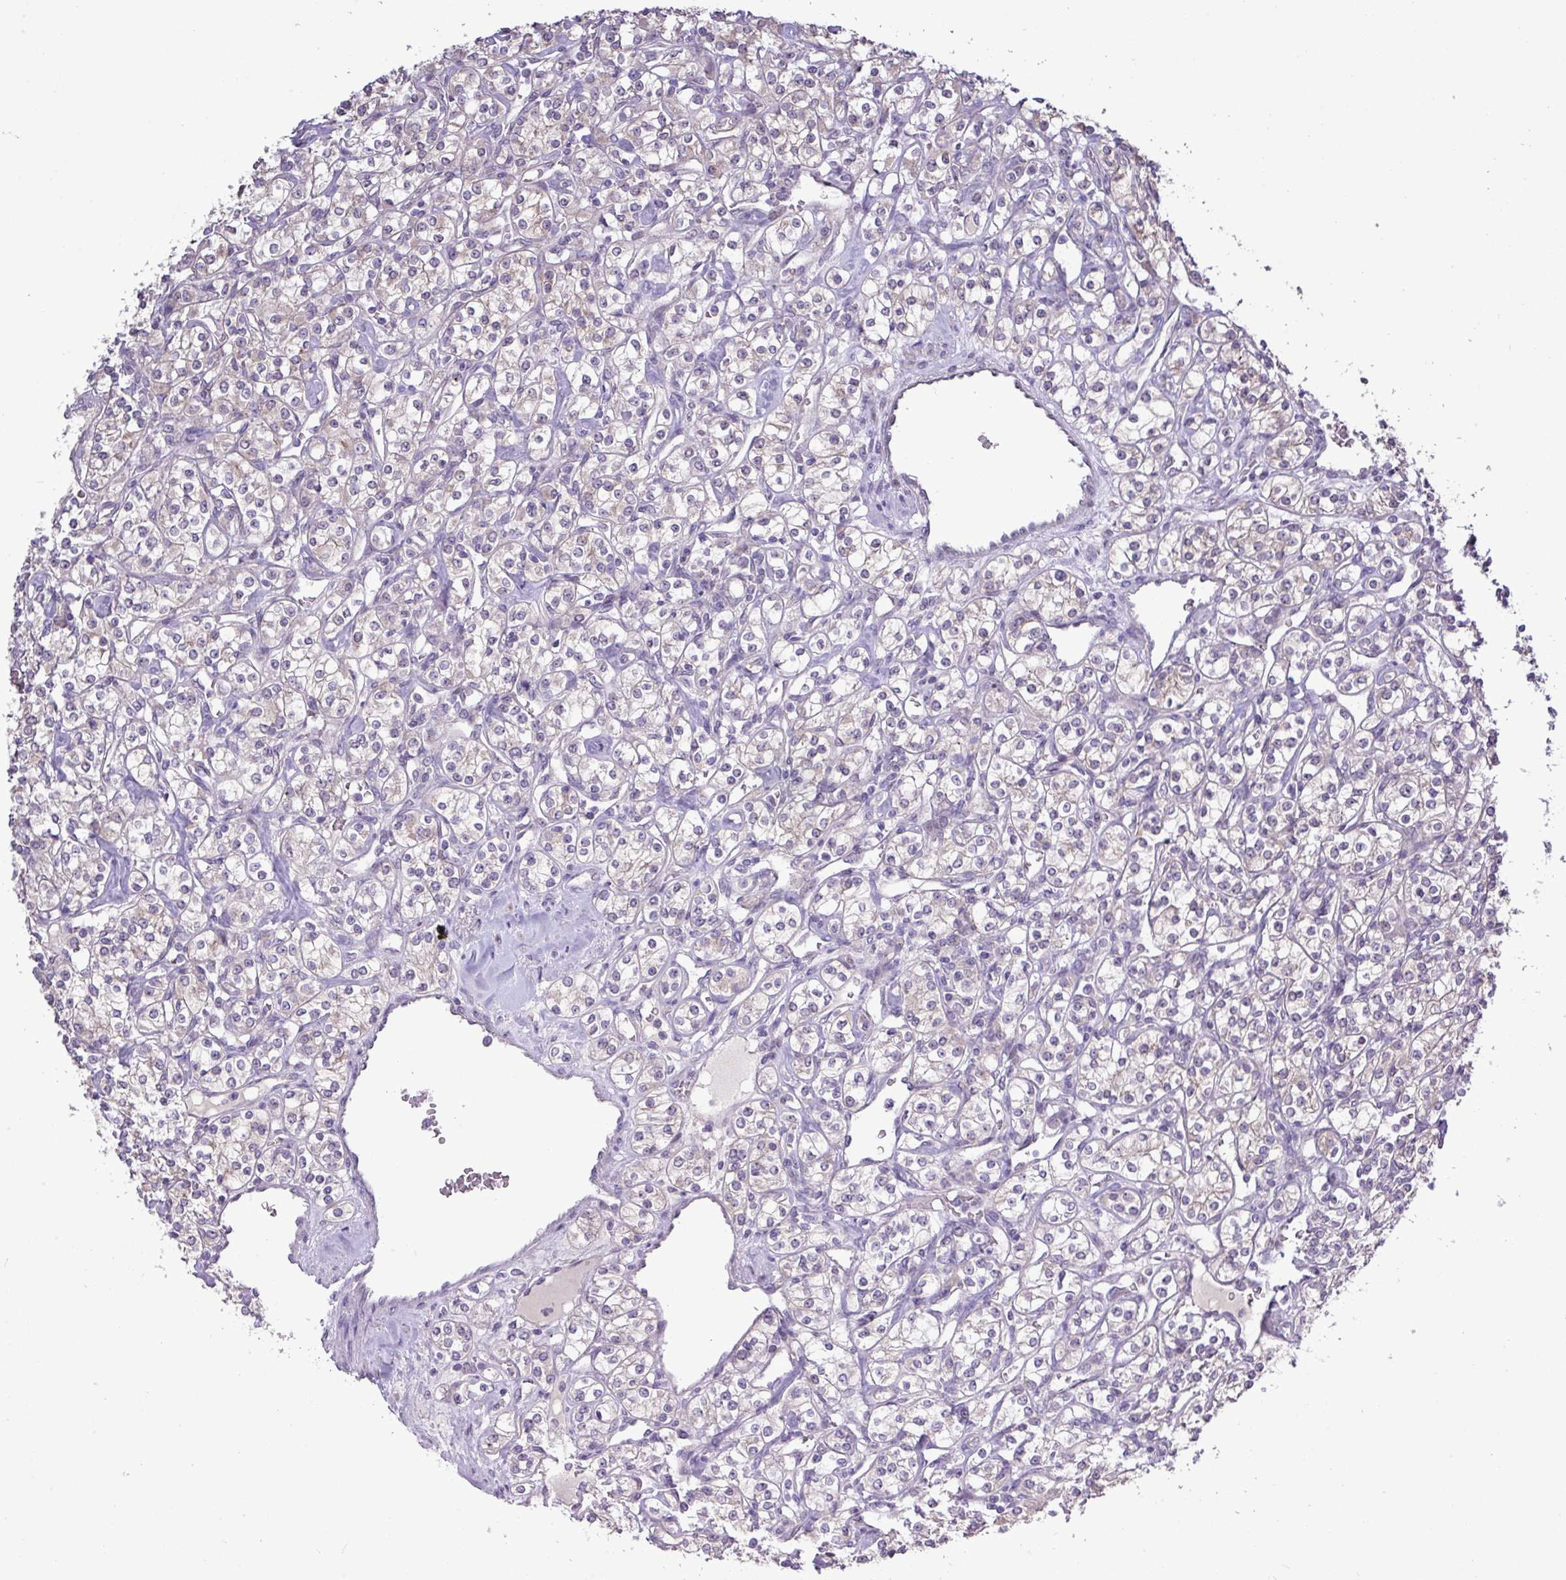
{"staining": {"intensity": "negative", "quantity": "none", "location": "none"}, "tissue": "renal cancer", "cell_type": "Tumor cells", "image_type": "cancer", "snomed": [{"axis": "morphology", "description": "Adenocarcinoma, NOS"}, {"axis": "topography", "description": "Kidney"}], "caption": "An IHC micrograph of adenocarcinoma (renal) is shown. There is no staining in tumor cells of adenocarcinoma (renal).", "gene": "RIPPLY1", "patient": {"sex": "male", "age": 77}}